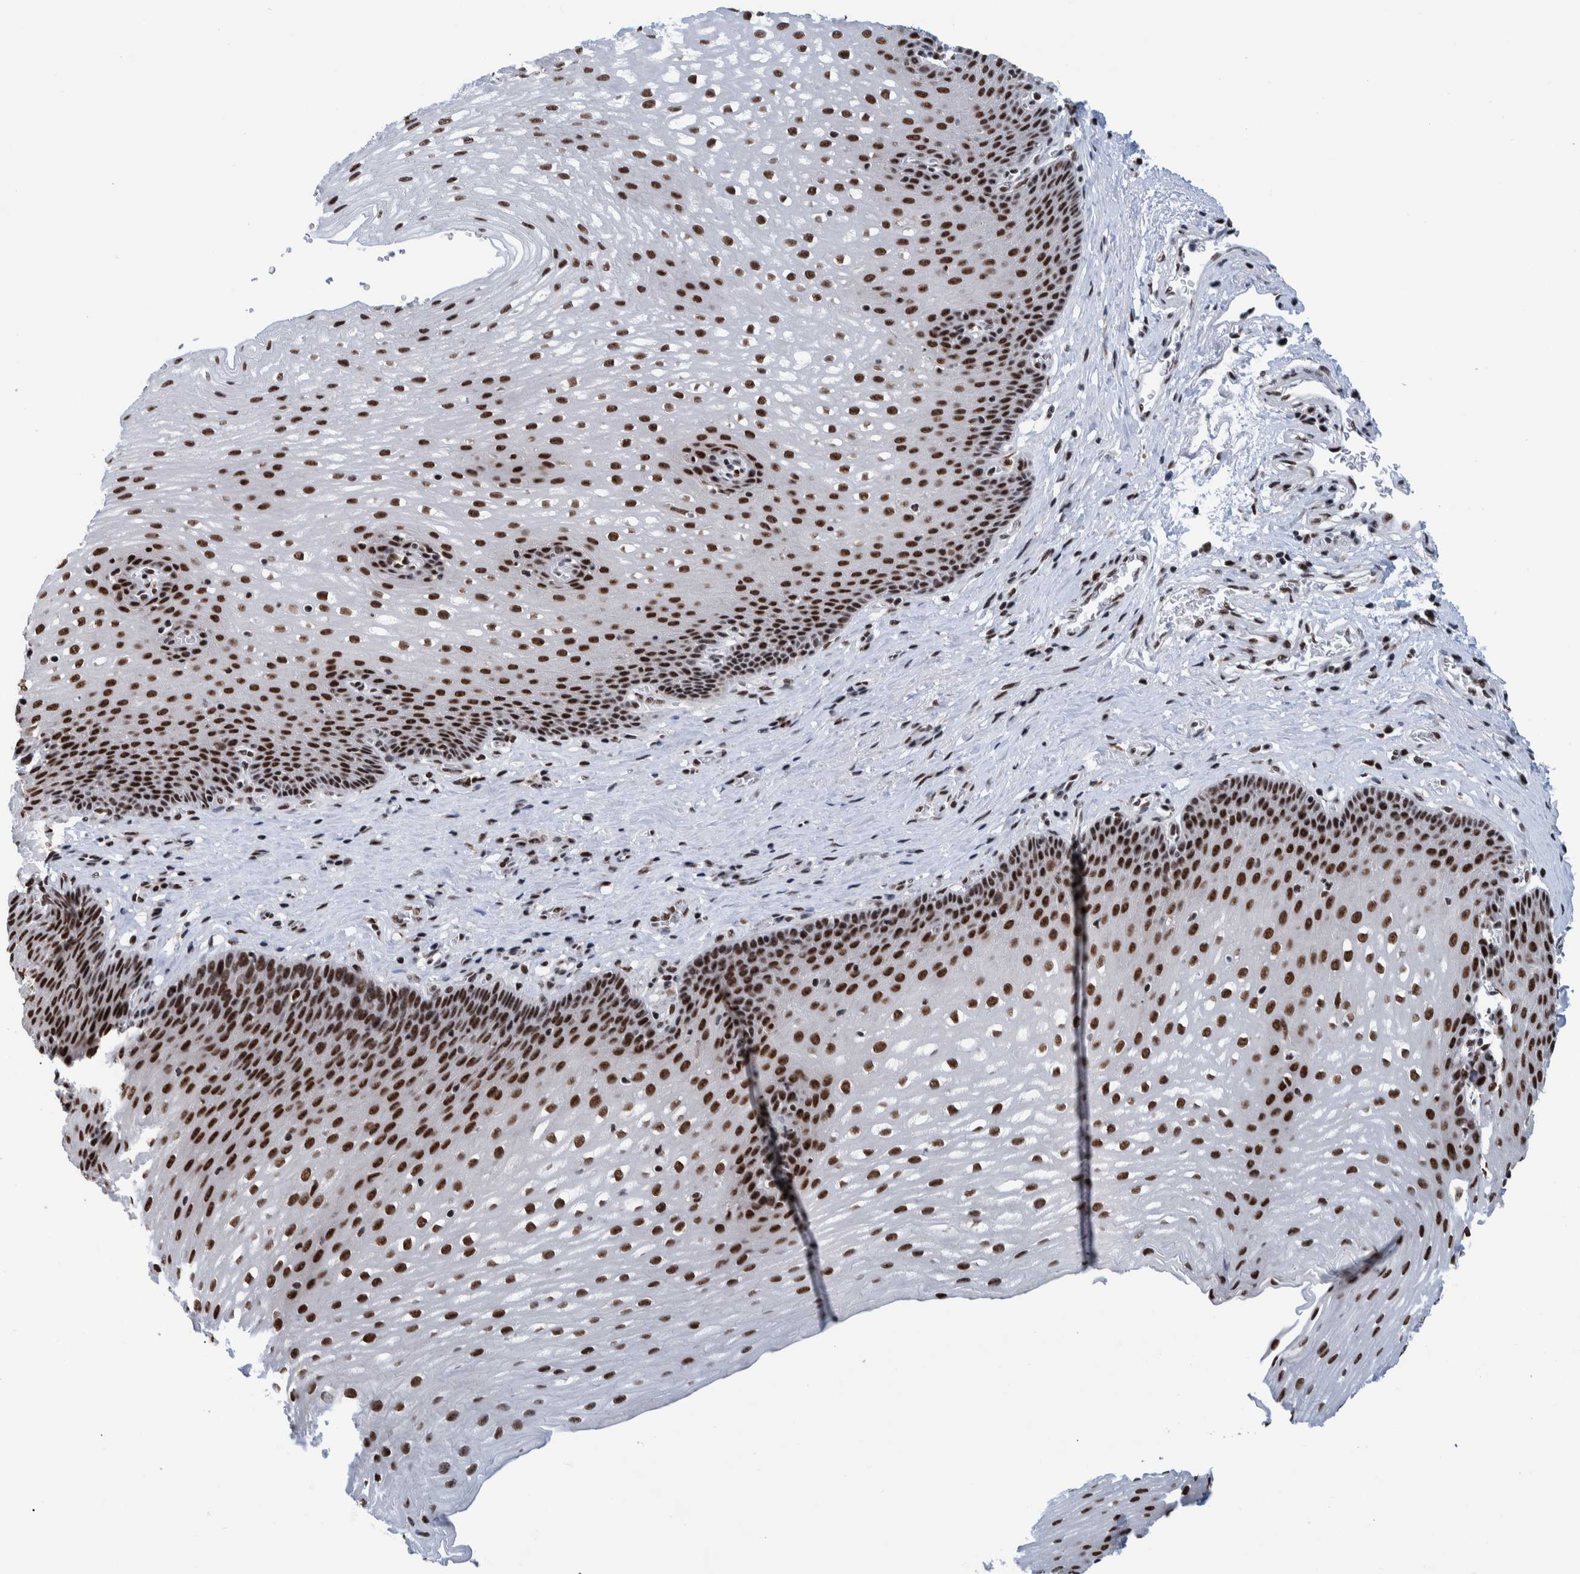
{"staining": {"intensity": "strong", "quantity": ">75%", "location": "nuclear"}, "tissue": "esophagus", "cell_type": "Squamous epithelial cells", "image_type": "normal", "snomed": [{"axis": "morphology", "description": "Normal tissue, NOS"}, {"axis": "topography", "description": "Esophagus"}], "caption": "Protein positivity by IHC displays strong nuclear staining in approximately >75% of squamous epithelial cells in unremarkable esophagus.", "gene": "EFTUD2", "patient": {"sex": "male", "age": 48}}